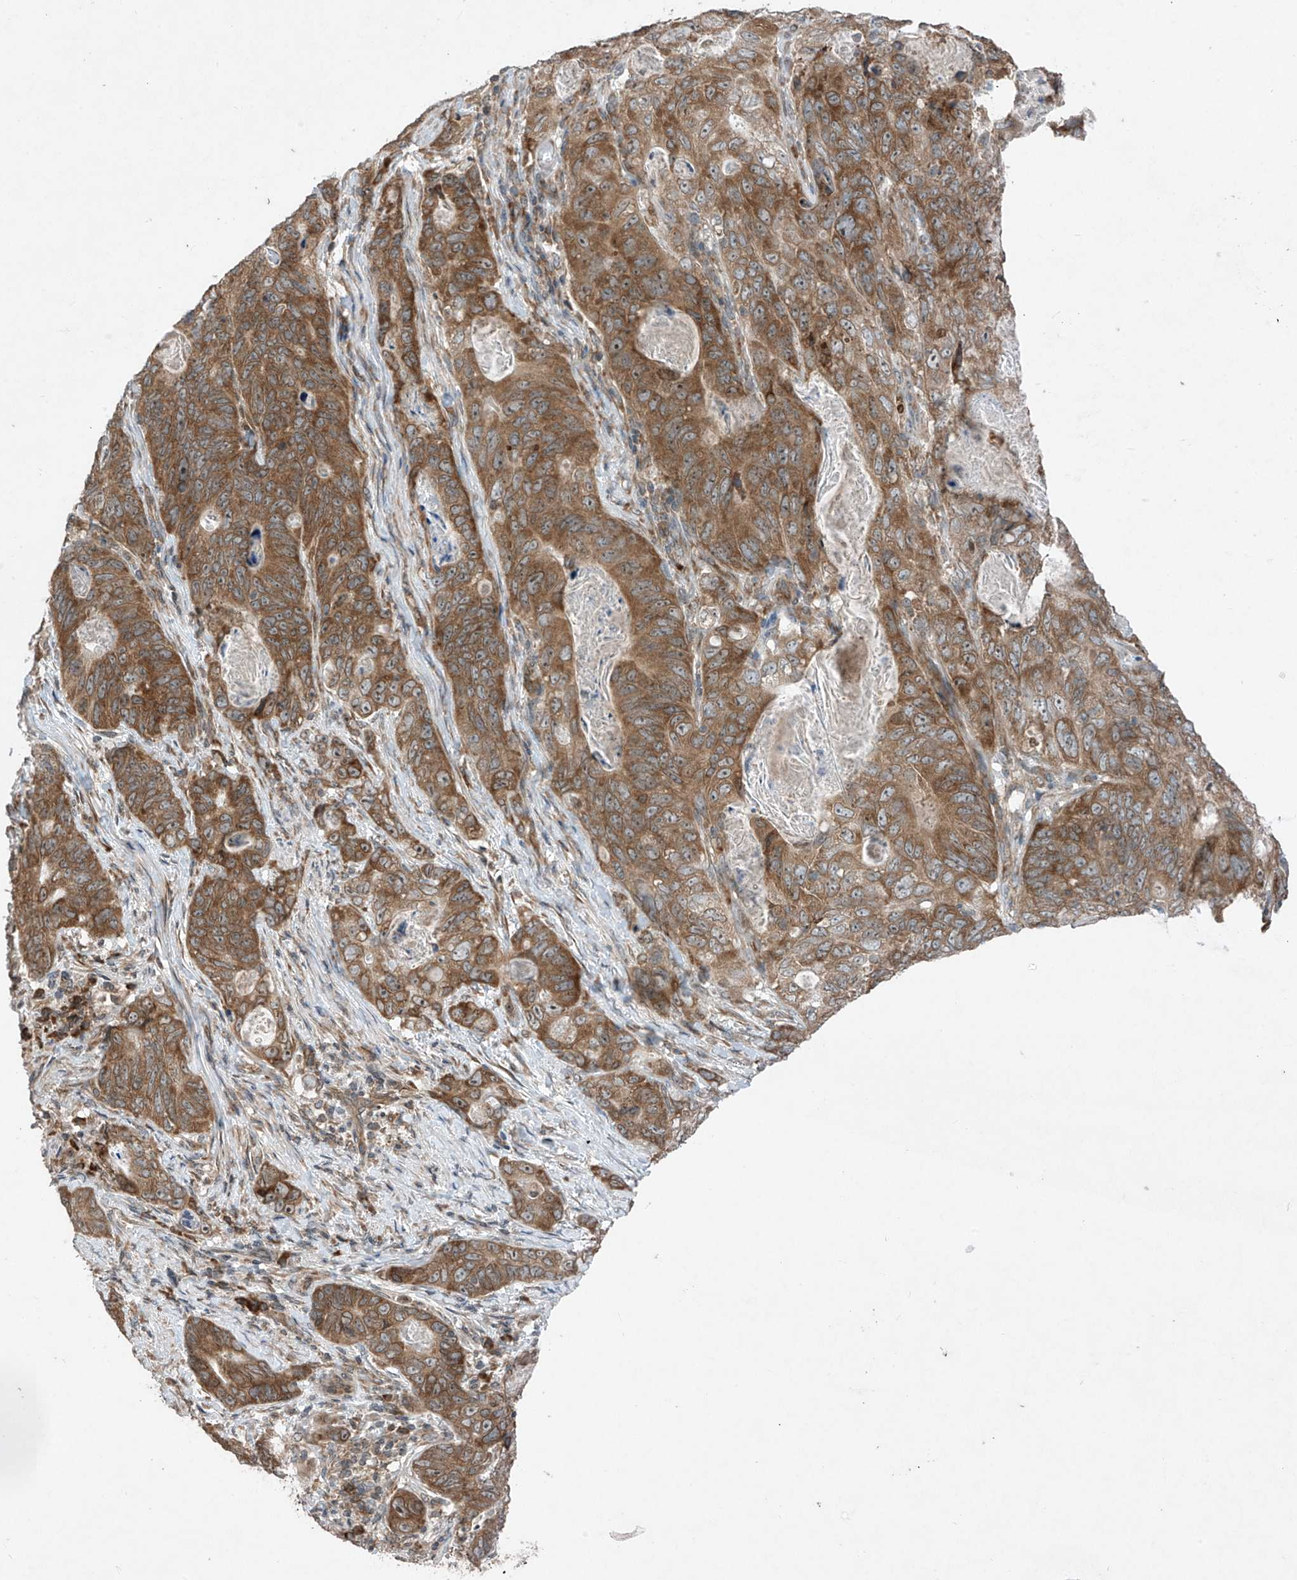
{"staining": {"intensity": "moderate", "quantity": ">75%", "location": "cytoplasmic/membranous"}, "tissue": "stomach cancer", "cell_type": "Tumor cells", "image_type": "cancer", "snomed": [{"axis": "morphology", "description": "Normal tissue, NOS"}, {"axis": "morphology", "description": "Adenocarcinoma, NOS"}, {"axis": "topography", "description": "Stomach"}], "caption": "There is medium levels of moderate cytoplasmic/membranous expression in tumor cells of stomach cancer (adenocarcinoma), as demonstrated by immunohistochemical staining (brown color).", "gene": "RPL34", "patient": {"sex": "female", "age": 89}}